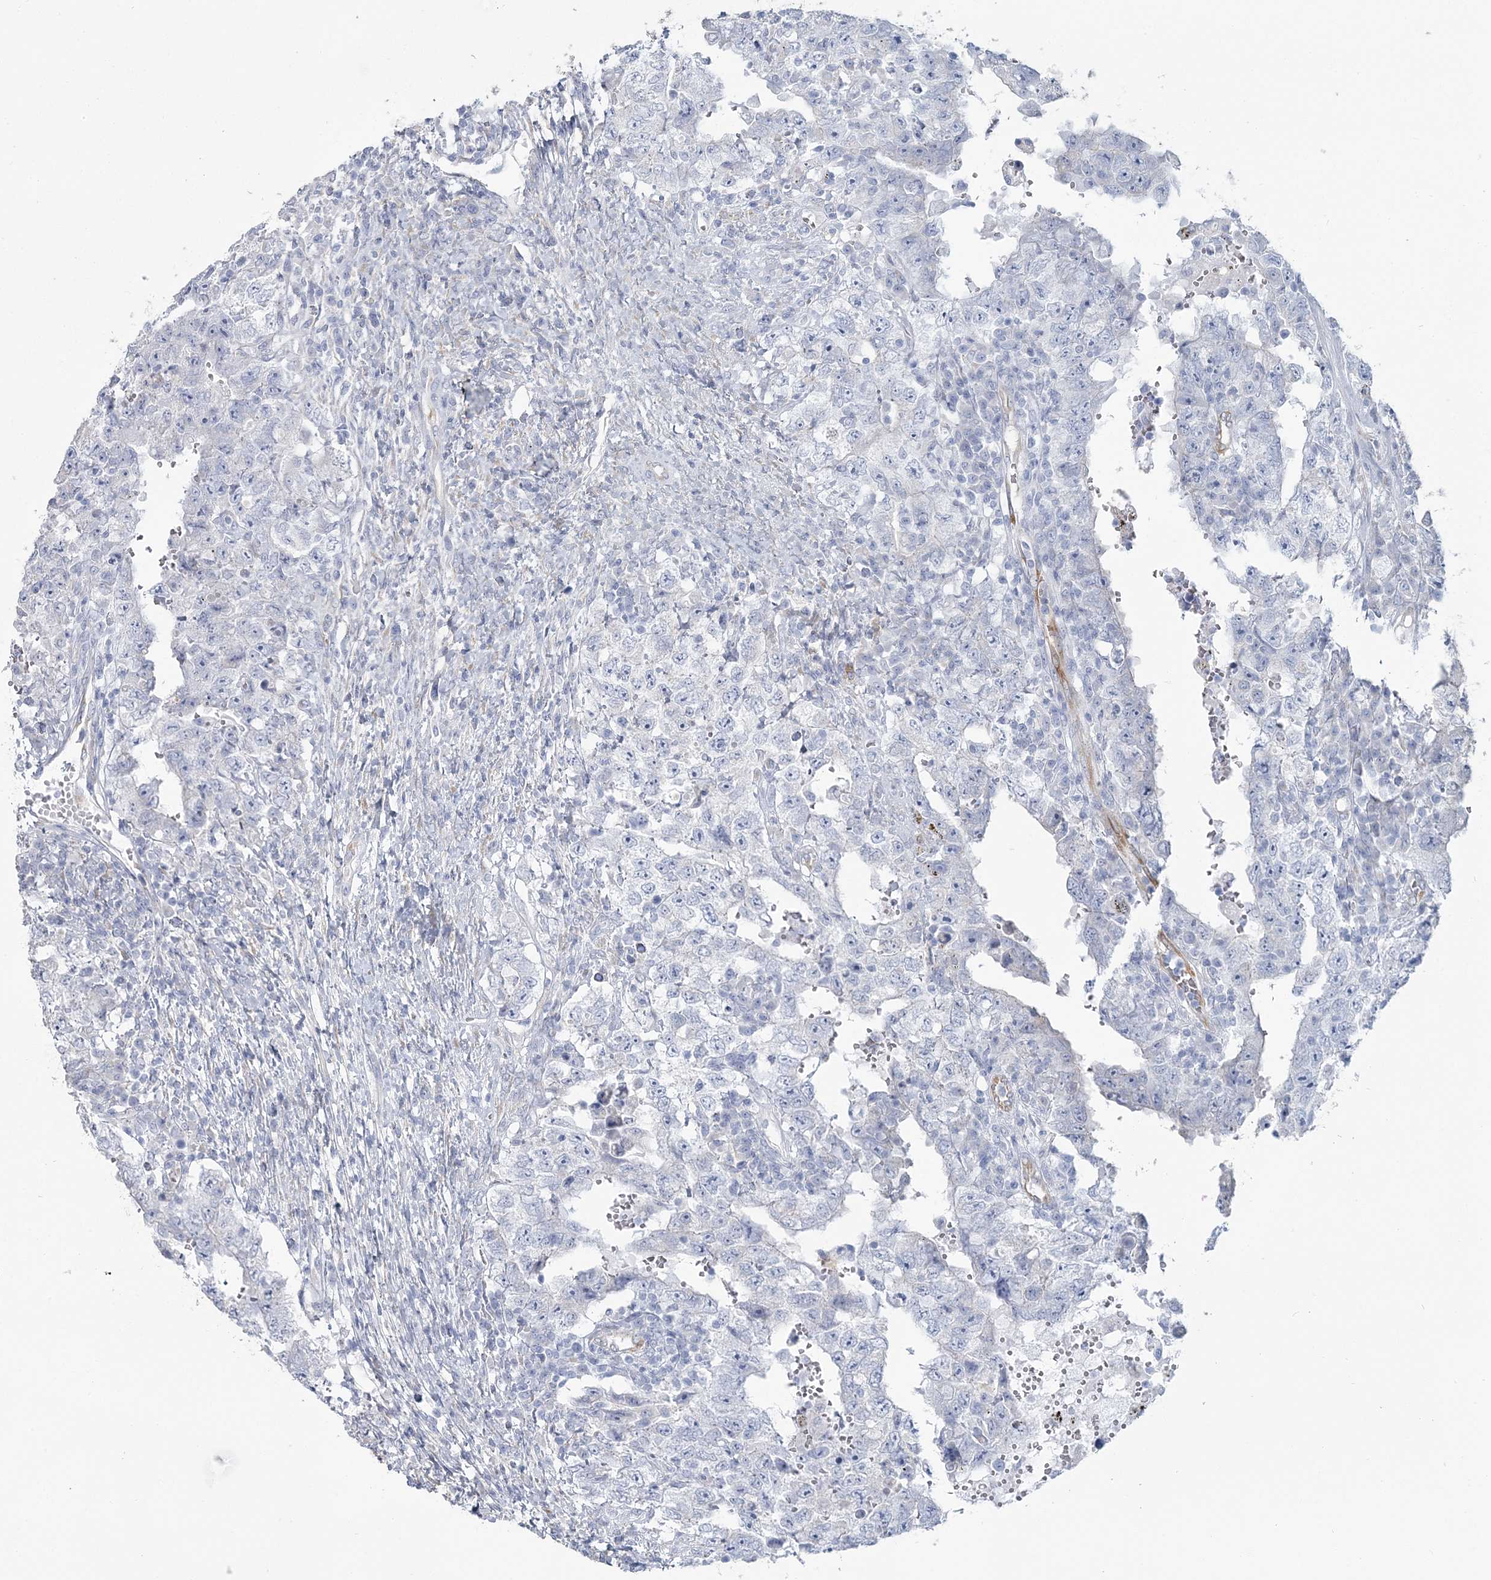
{"staining": {"intensity": "negative", "quantity": "none", "location": "none"}, "tissue": "testis cancer", "cell_type": "Tumor cells", "image_type": "cancer", "snomed": [{"axis": "morphology", "description": "Carcinoma, Embryonal, NOS"}, {"axis": "topography", "description": "Testis"}], "caption": "Photomicrograph shows no protein expression in tumor cells of embryonal carcinoma (testis) tissue. The staining is performed using DAB brown chromogen with nuclei counter-stained in using hematoxylin.", "gene": "CMBL", "patient": {"sex": "male", "age": 26}}